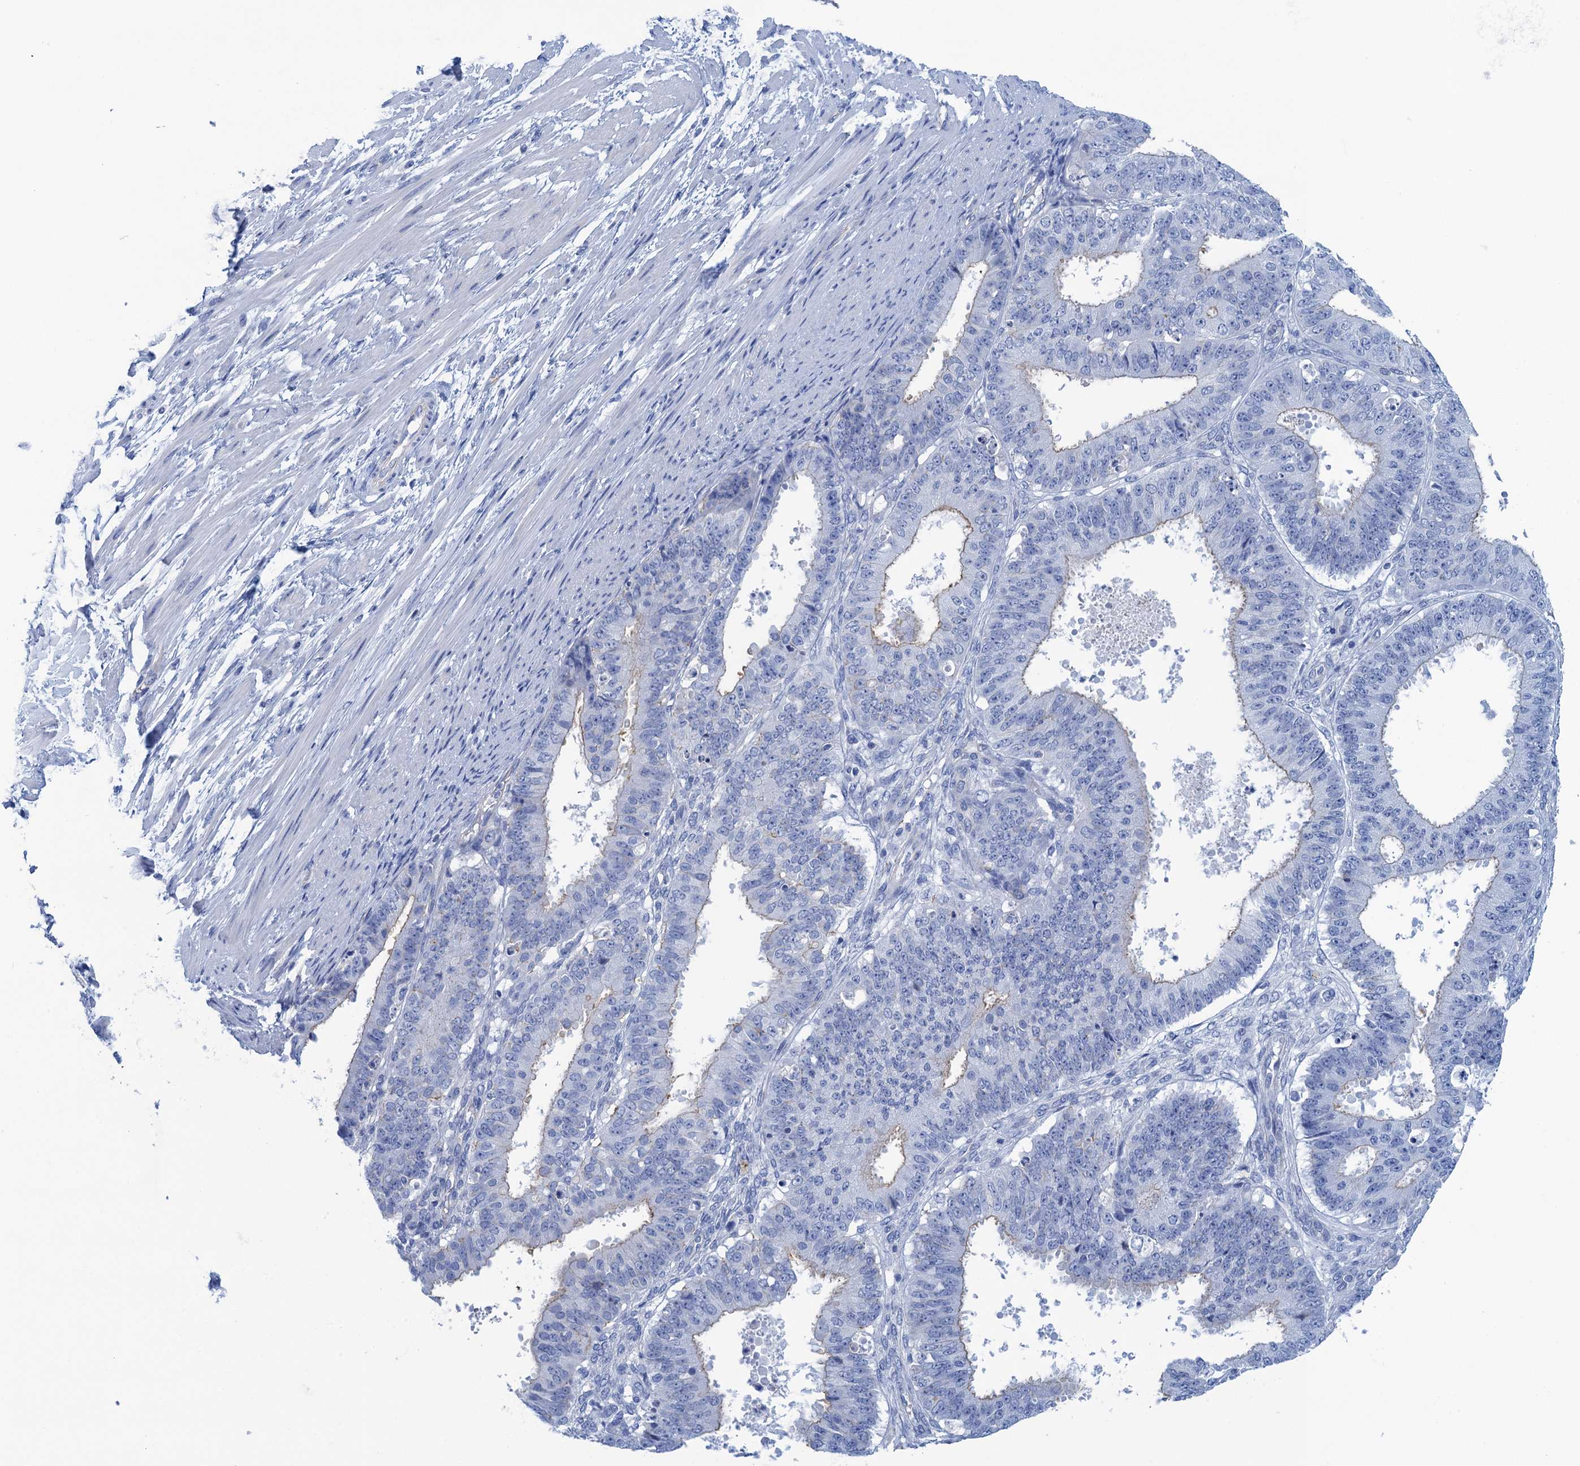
{"staining": {"intensity": "negative", "quantity": "none", "location": "none"}, "tissue": "ovarian cancer", "cell_type": "Tumor cells", "image_type": "cancer", "snomed": [{"axis": "morphology", "description": "Carcinoma, endometroid"}, {"axis": "topography", "description": "Appendix"}, {"axis": "topography", "description": "Ovary"}], "caption": "Protein analysis of ovarian cancer exhibits no significant expression in tumor cells. (Stains: DAB (3,3'-diaminobenzidine) IHC with hematoxylin counter stain, Microscopy: brightfield microscopy at high magnification).", "gene": "CALML5", "patient": {"sex": "female", "age": 42}}